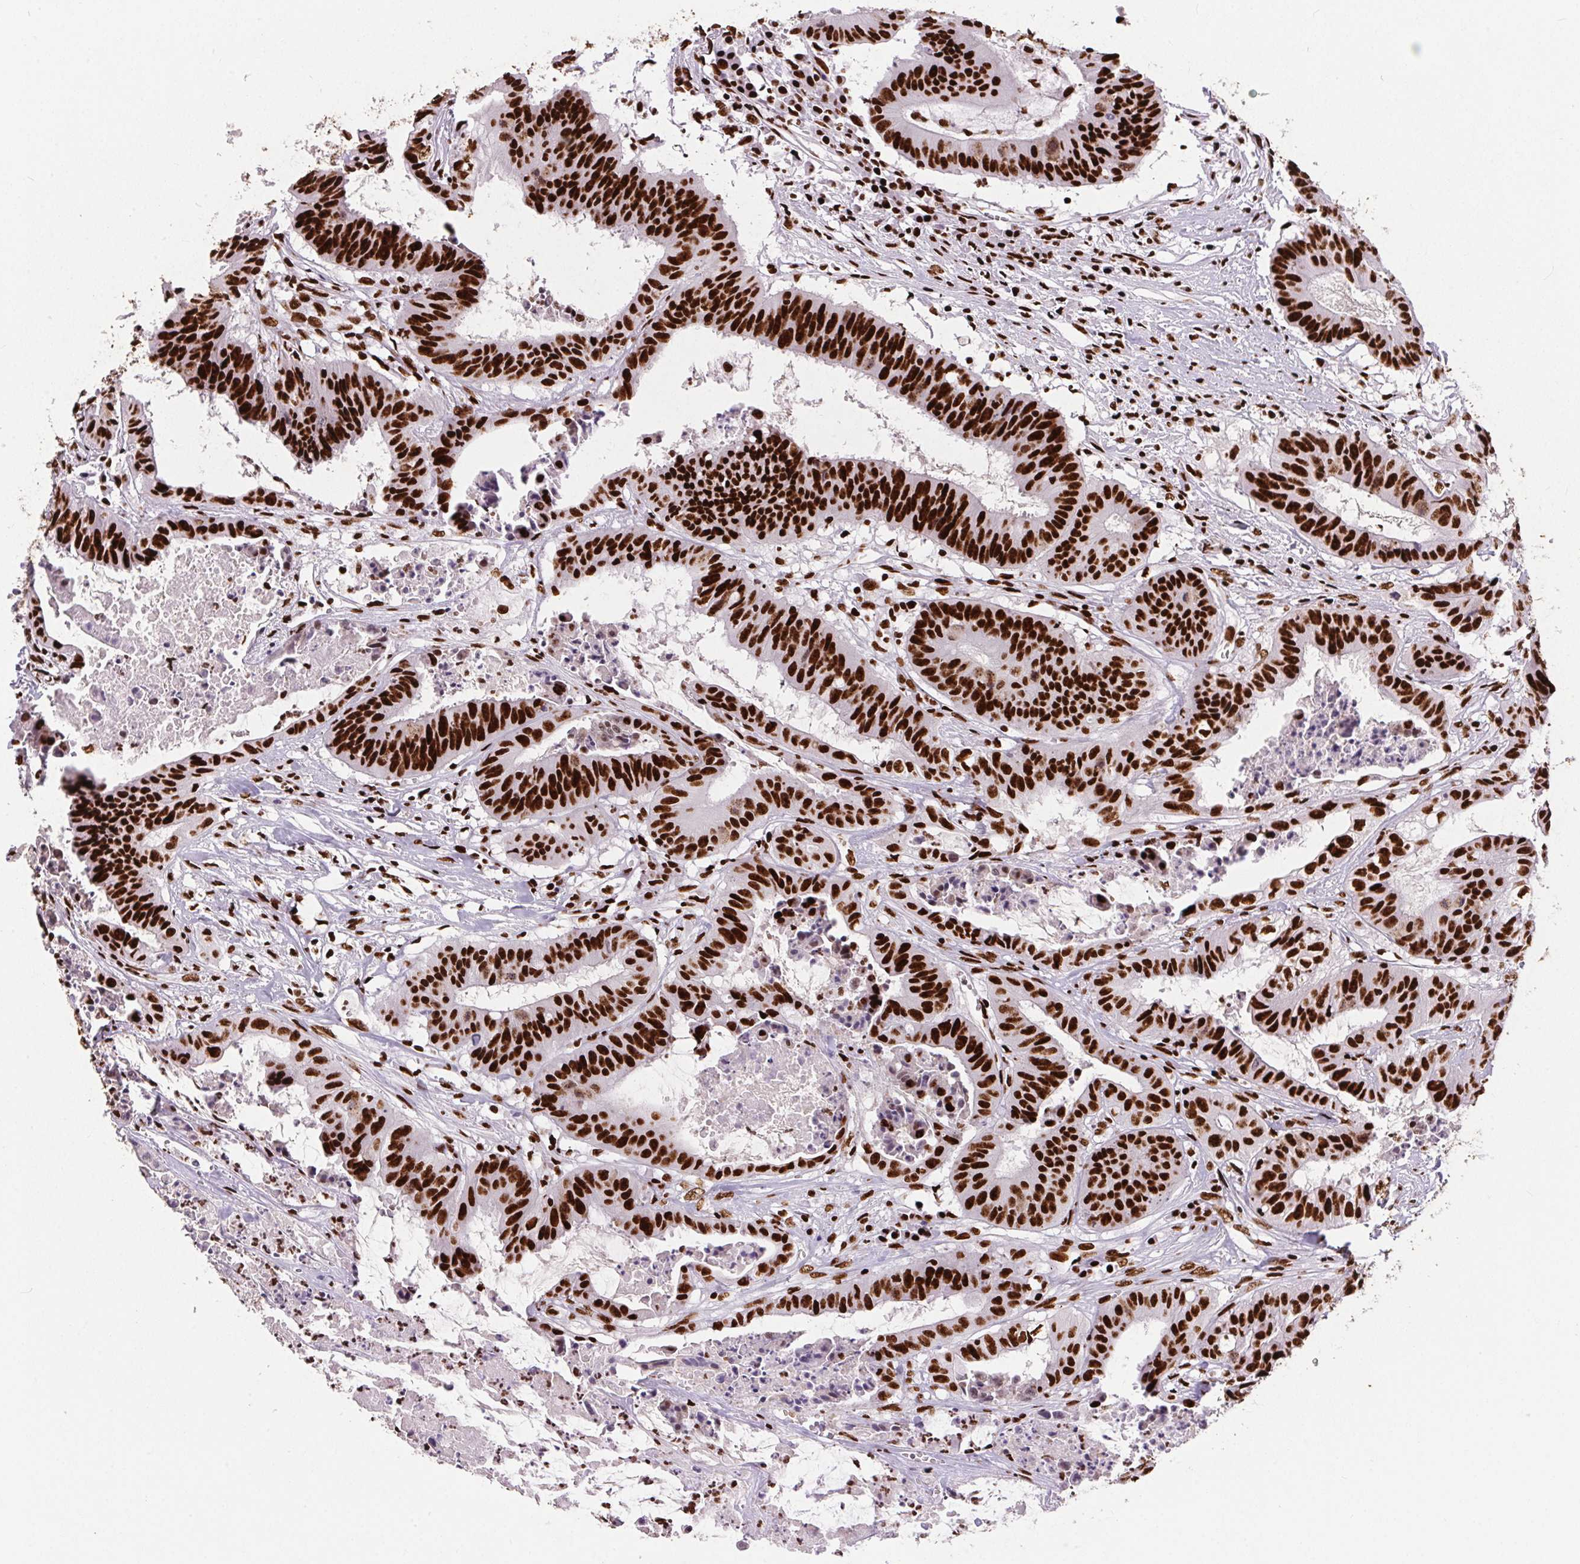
{"staining": {"intensity": "strong", "quantity": ">75%", "location": "nuclear"}, "tissue": "colorectal cancer", "cell_type": "Tumor cells", "image_type": "cancer", "snomed": [{"axis": "morphology", "description": "Adenocarcinoma, NOS"}, {"axis": "topography", "description": "Colon"}], "caption": "Protein staining of colorectal cancer (adenocarcinoma) tissue displays strong nuclear staining in about >75% of tumor cells.", "gene": "PAGE3", "patient": {"sex": "male", "age": 33}}